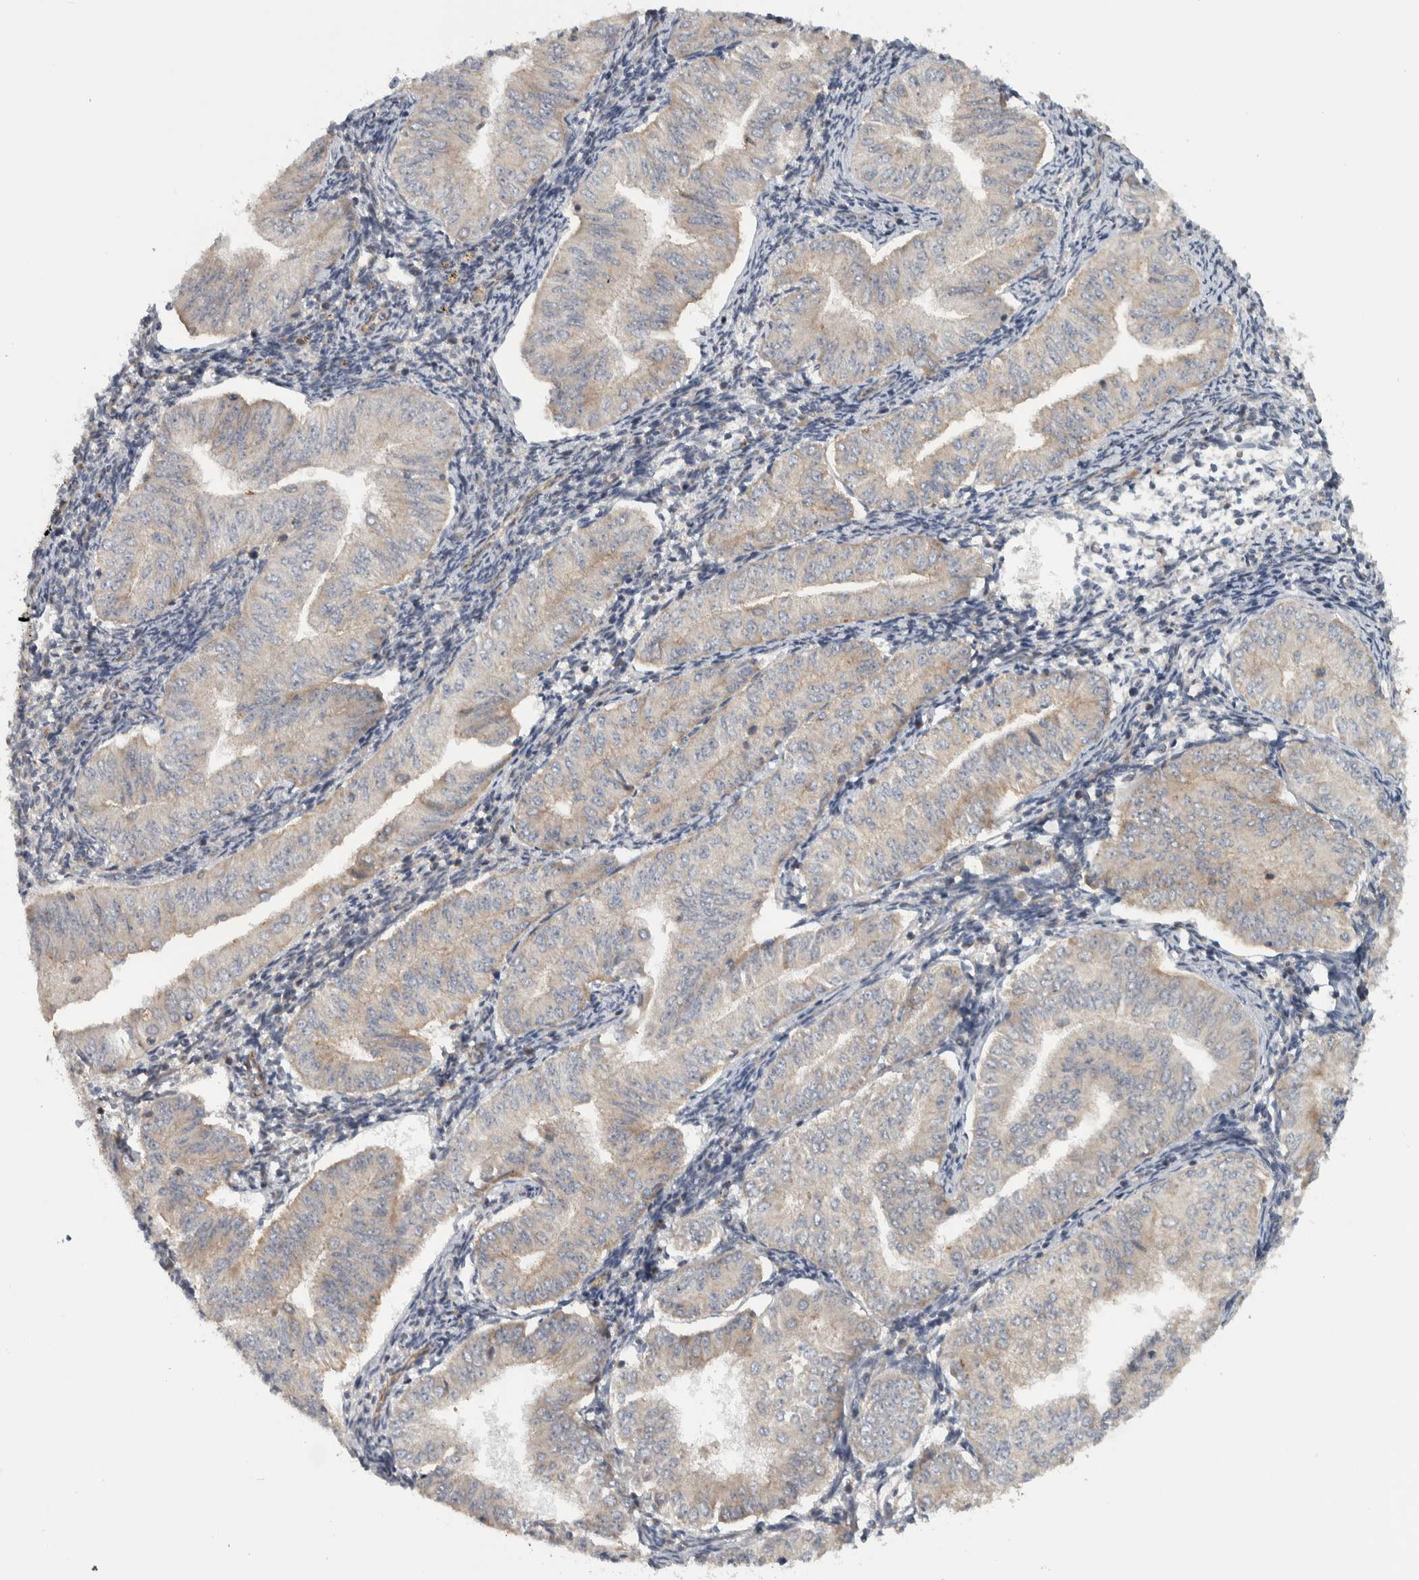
{"staining": {"intensity": "negative", "quantity": "none", "location": "none"}, "tissue": "endometrial cancer", "cell_type": "Tumor cells", "image_type": "cancer", "snomed": [{"axis": "morphology", "description": "Normal tissue, NOS"}, {"axis": "morphology", "description": "Adenocarcinoma, NOS"}, {"axis": "topography", "description": "Endometrium"}], "caption": "DAB (3,3'-diaminobenzidine) immunohistochemical staining of human endometrial cancer (adenocarcinoma) displays no significant expression in tumor cells.", "gene": "TBC1D31", "patient": {"sex": "female", "age": 53}}